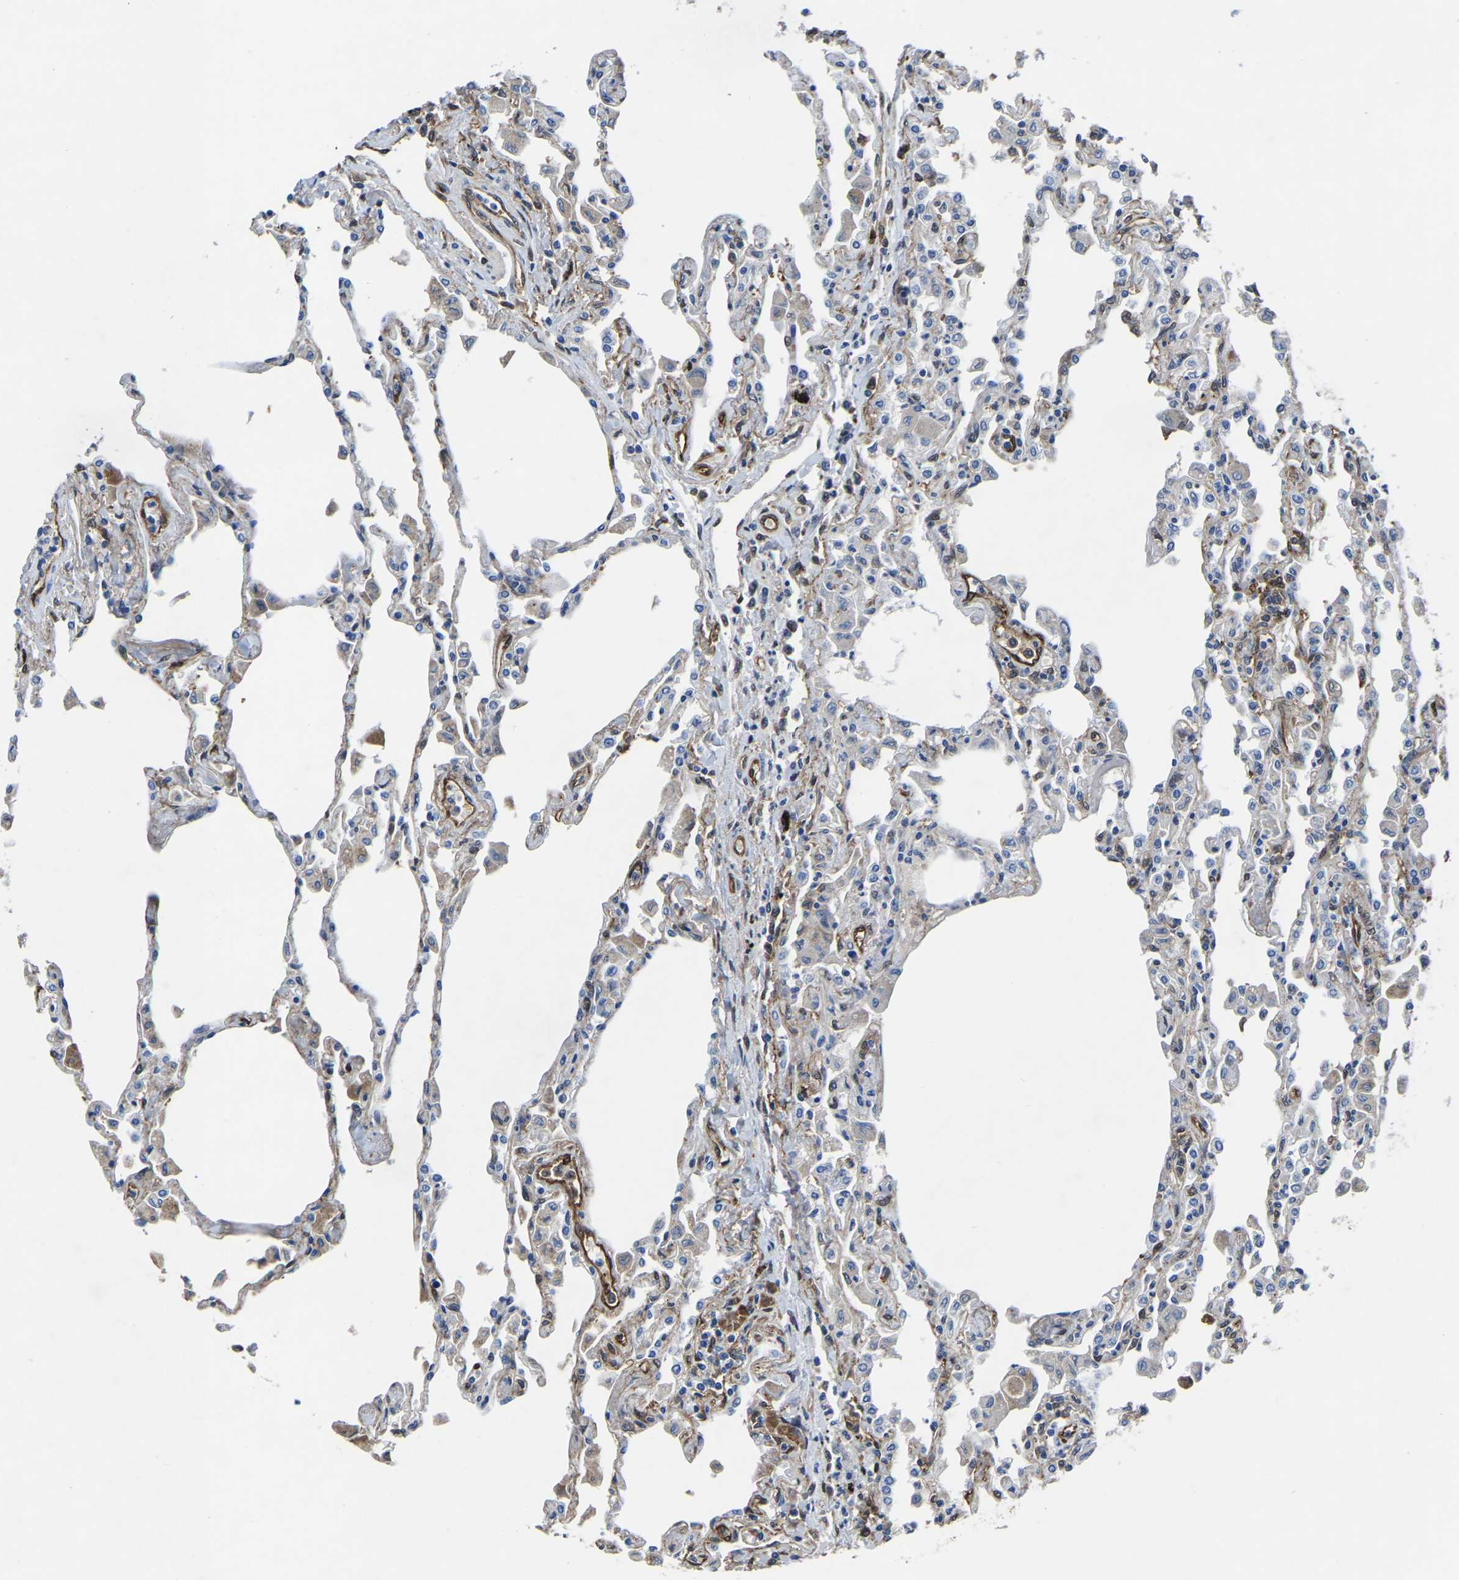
{"staining": {"intensity": "weak", "quantity": "25%-75%", "location": "cytoplasmic/membranous"}, "tissue": "lung", "cell_type": "Alveolar cells", "image_type": "normal", "snomed": [{"axis": "morphology", "description": "Normal tissue, NOS"}, {"axis": "topography", "description": "Bronchus"}, {"axis": "topography", "description": "Lung"}], "caption": "Immunohistochemistry (IHC) of benign lung exhibits low levels of weak cytoplasmic/membranous staining in about 25%-75% of alveolar cells.", "gene": "ATG2B", "patient": {"sex": "female", "age": 49}}